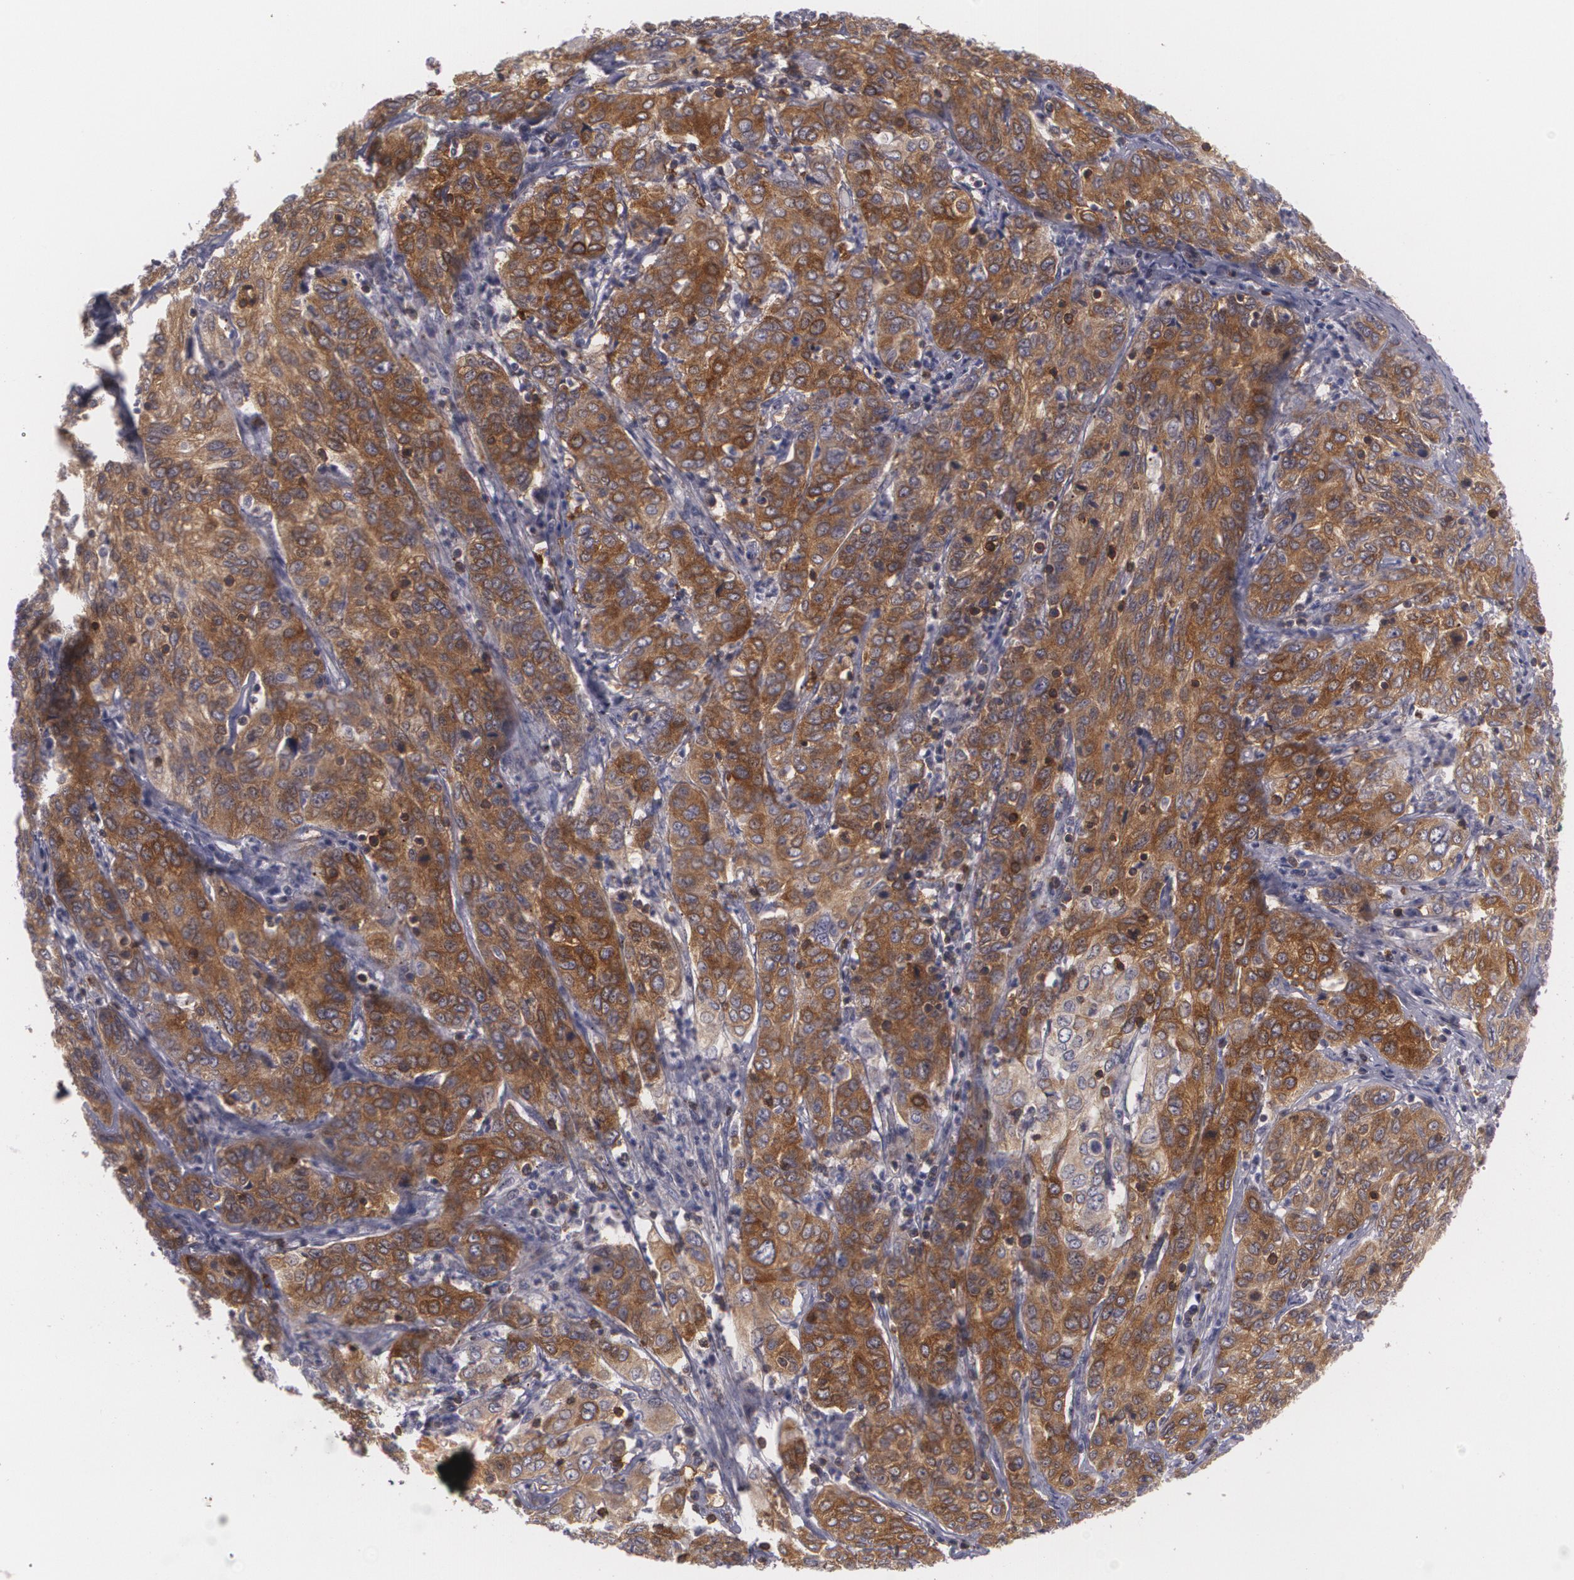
{"staining": {"intensity": "strong", "quantity": ">75%", "location": "cytoplasmic/membranous"}, "tissue": "cervical cancer", "cell_type": "Tumor cells", "image_type": "cancer", "snomed": [{"axis": "morphology", "description": "Squamous cell carcinoma, NOS"}, {"axis": "topography", "description": "Cervix"}], "caption": "A brown stain shows strong cytoplasmic/membranous expression of a protein in human squamous cell carcinoma (cervical) tumor cells. (DAB IHC, brown staining for protein, blue staining for nuclei).", "gene": "BIN1", "patient": {"sex": "female", "age": 38}}